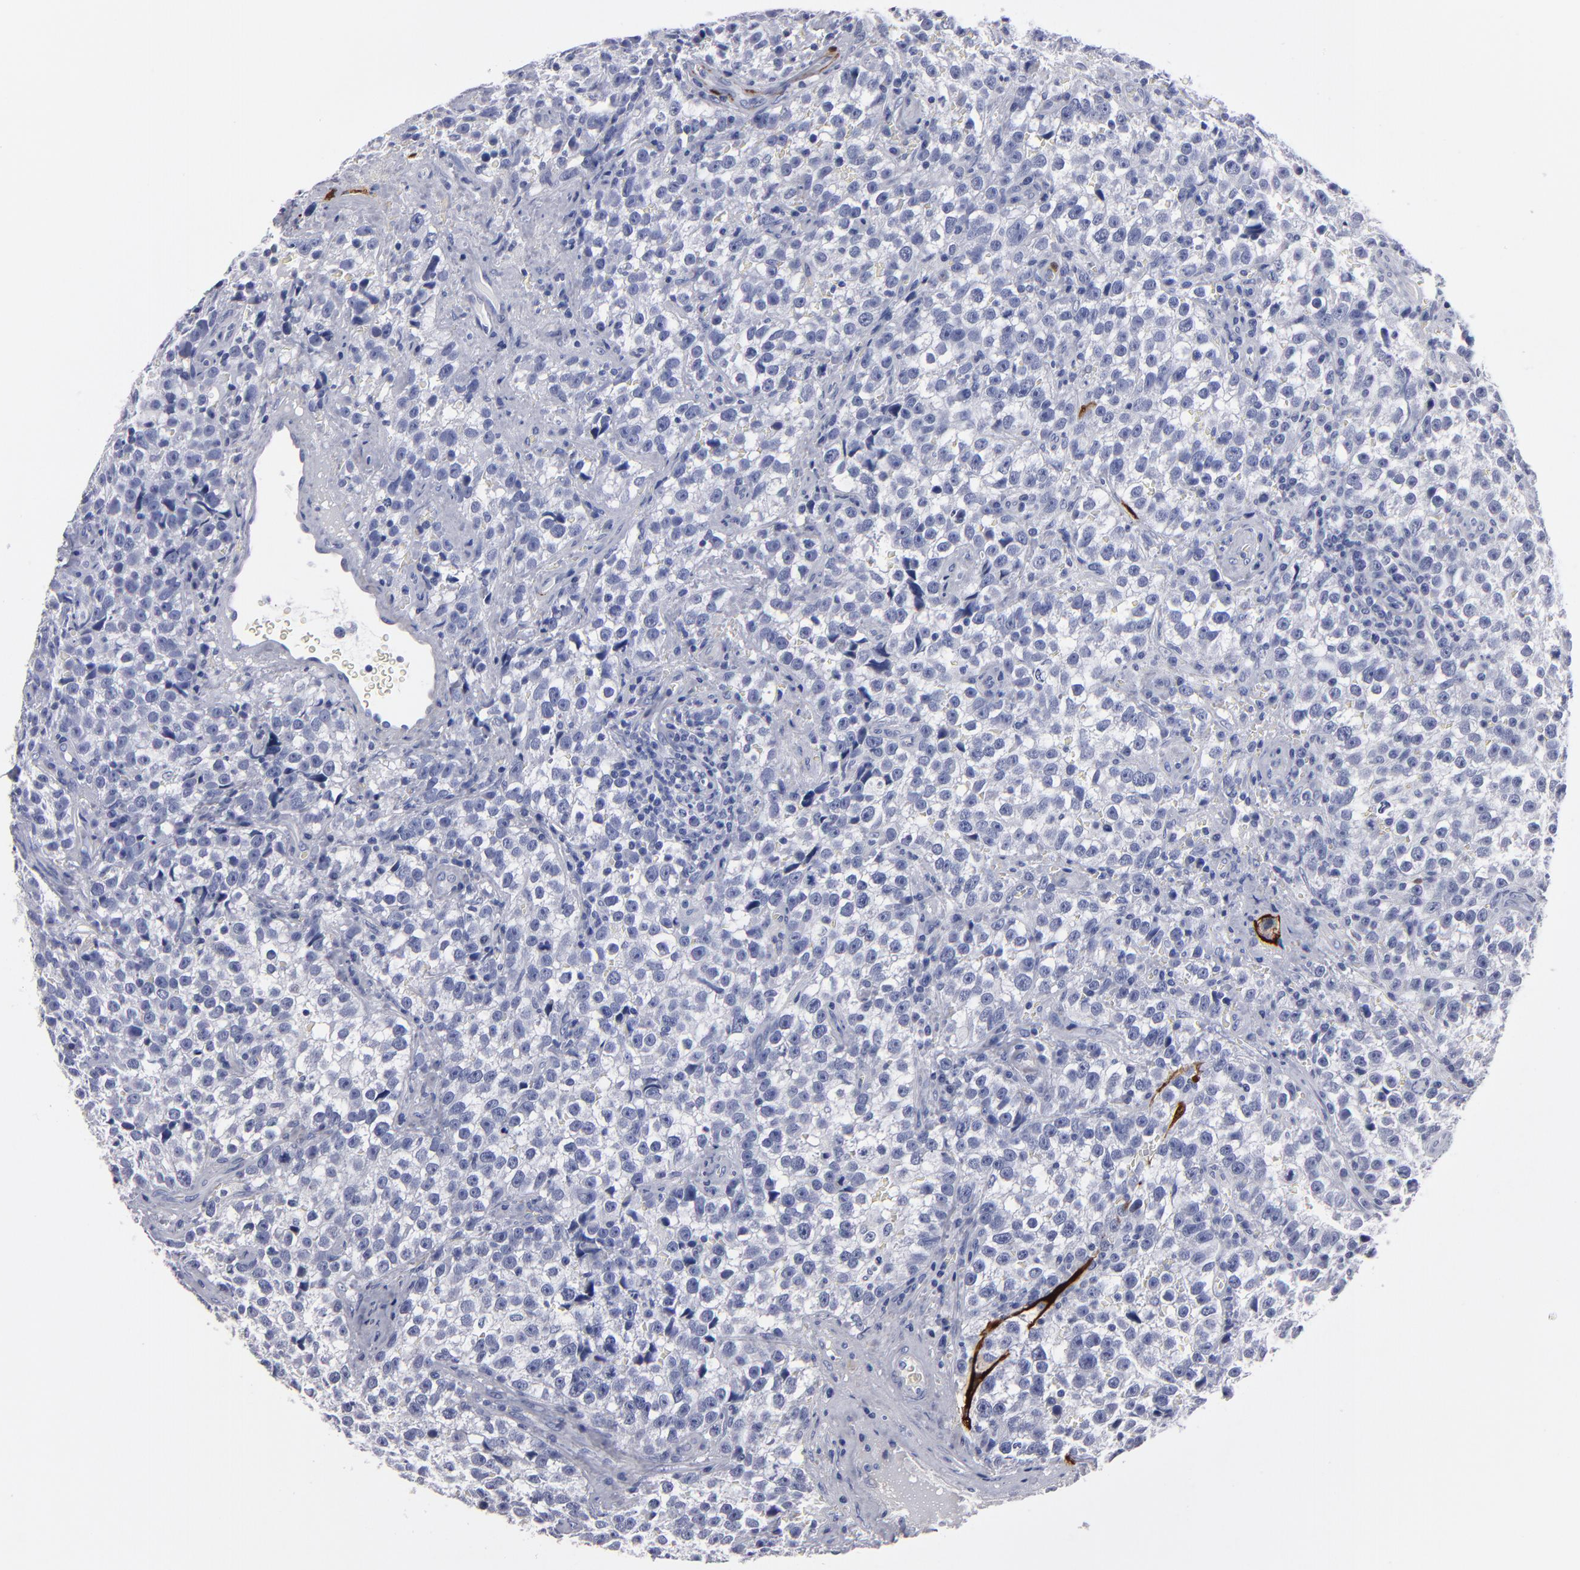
{"staining": {"intensity": "negative", "quantity": "none", "location": "none"}, "tissue": "testis cancer", "cell_type": "Tumor cells", "image_type": "cancer", "snomed": [{"axis": "morphology", "description": "Seminoma, NOS"}, {"axis": "topography", "description": "Testis"}], "caption": "Micrograph shows no protein expression in tumor cells of testis seminoma tissue.", "gene": "FABP4", "patient": {"sex": "male", "age": 38}}